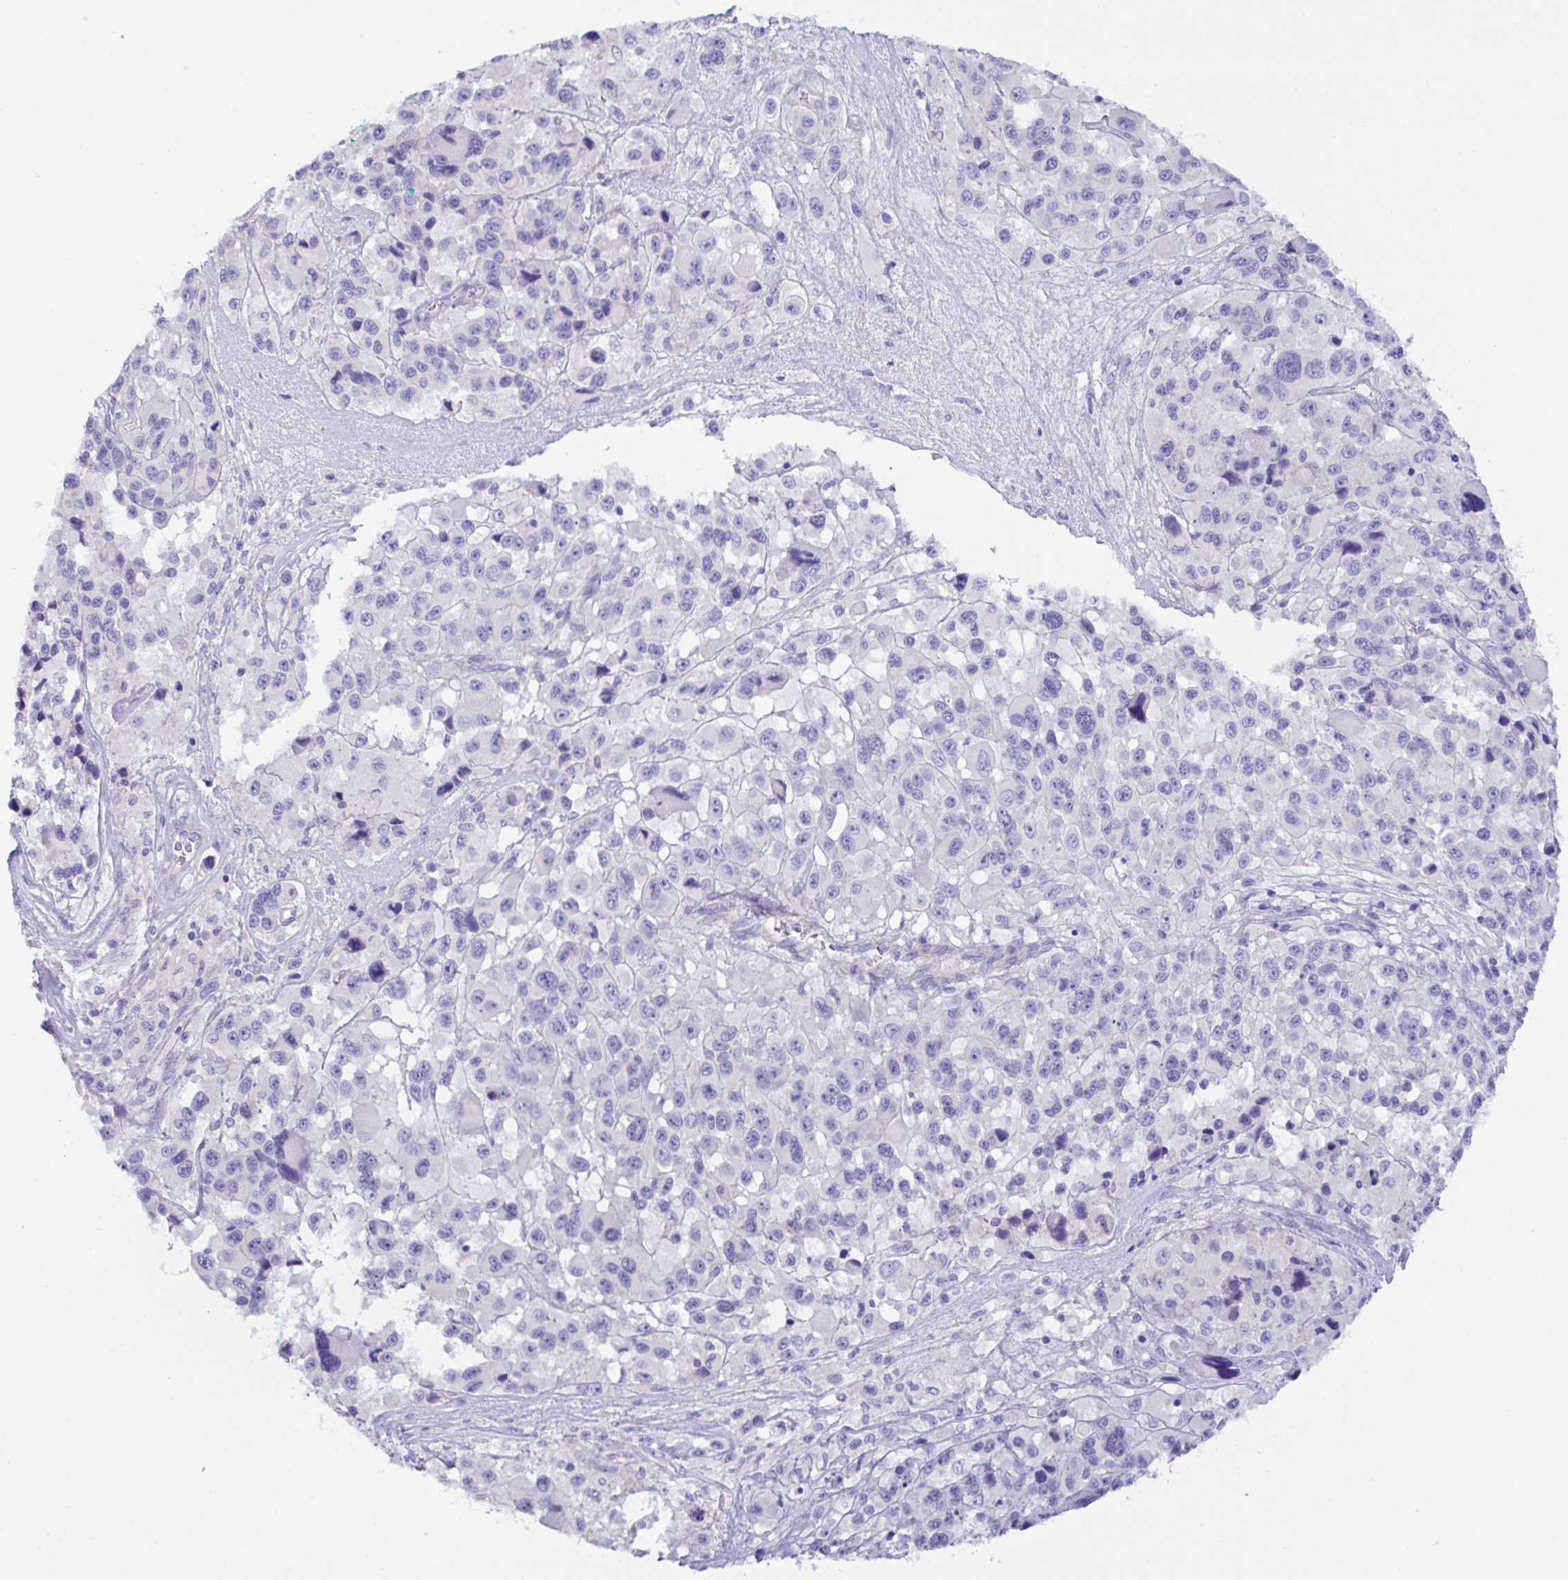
{"staining": {"intensity": "negative", "quantity": "none", "location": "none"}, "tissue": "melanoma", "cell_type": "Tumor cells", "image_type": "cancer", "snomed": [{"axis": "morphology", "description": "Malignant melanoma, Metastatic site"}, {"axis": "topography", "description": "Lymph node"}], "caption": "Immunohistochemical staining of malignant melanoma (metastatic site) exhibits no significant positivity in tumor cells.", "gene": "MED11", "patient": {"sex": "female", "age": 65}}